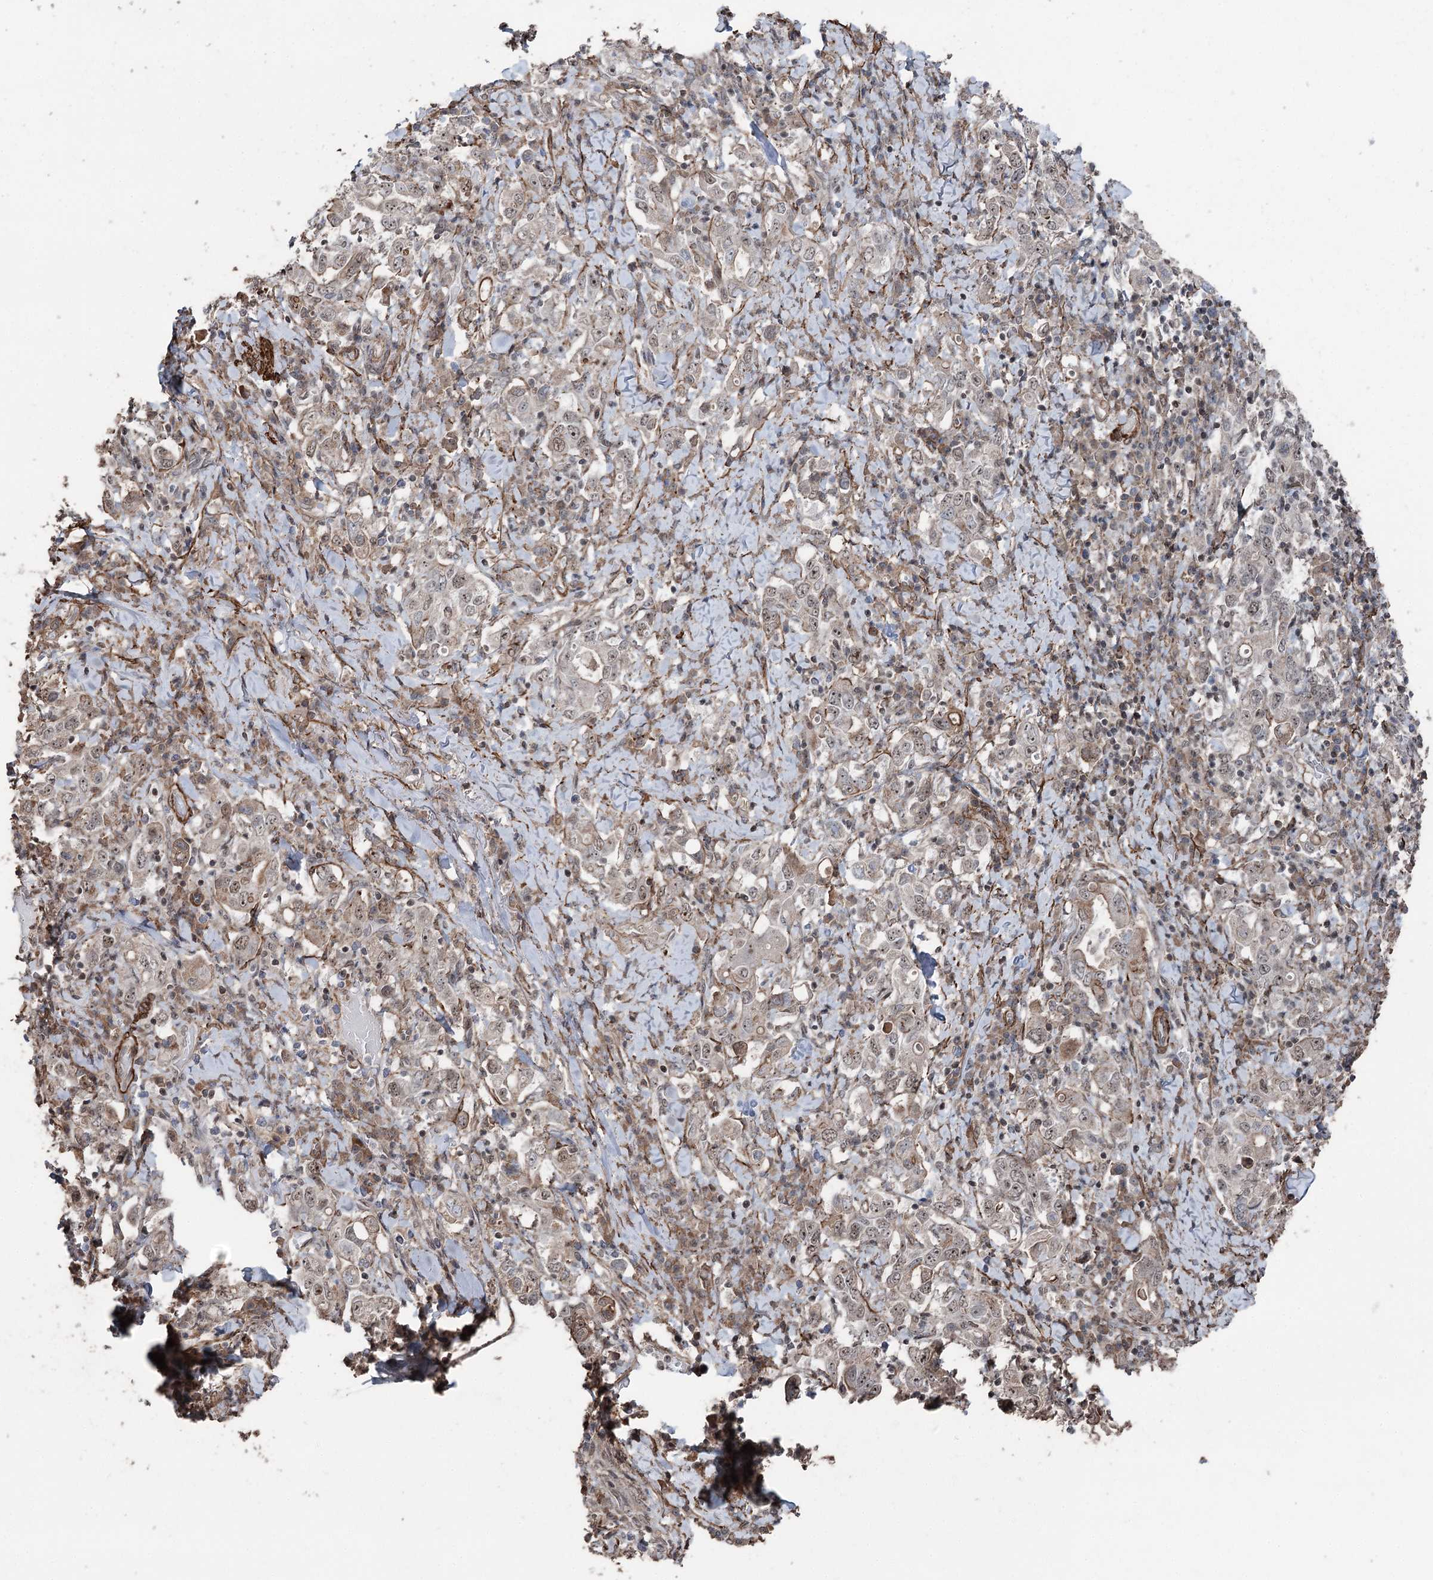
{"staining": {"intensity": "weak", "quantity": "25%-75%", "location": "nuclear"}, "tissue": "stomach cancer", "cell_type": "Tumor cells", "image_type": "cancer", "snomed": [{"axis": "morphology", "description": "Adenocarcinoma, NOS"}, {"axis": "topography", "description": "Stomach, upper"}], "caption": "Human stomach adenocarcinoma stained with a brown dye exhibits weak nuclear positive staining in about 25%-75% of tumor cells.", "gene": "CCDC82", "patient": {"sex": "male", "age": 62}}